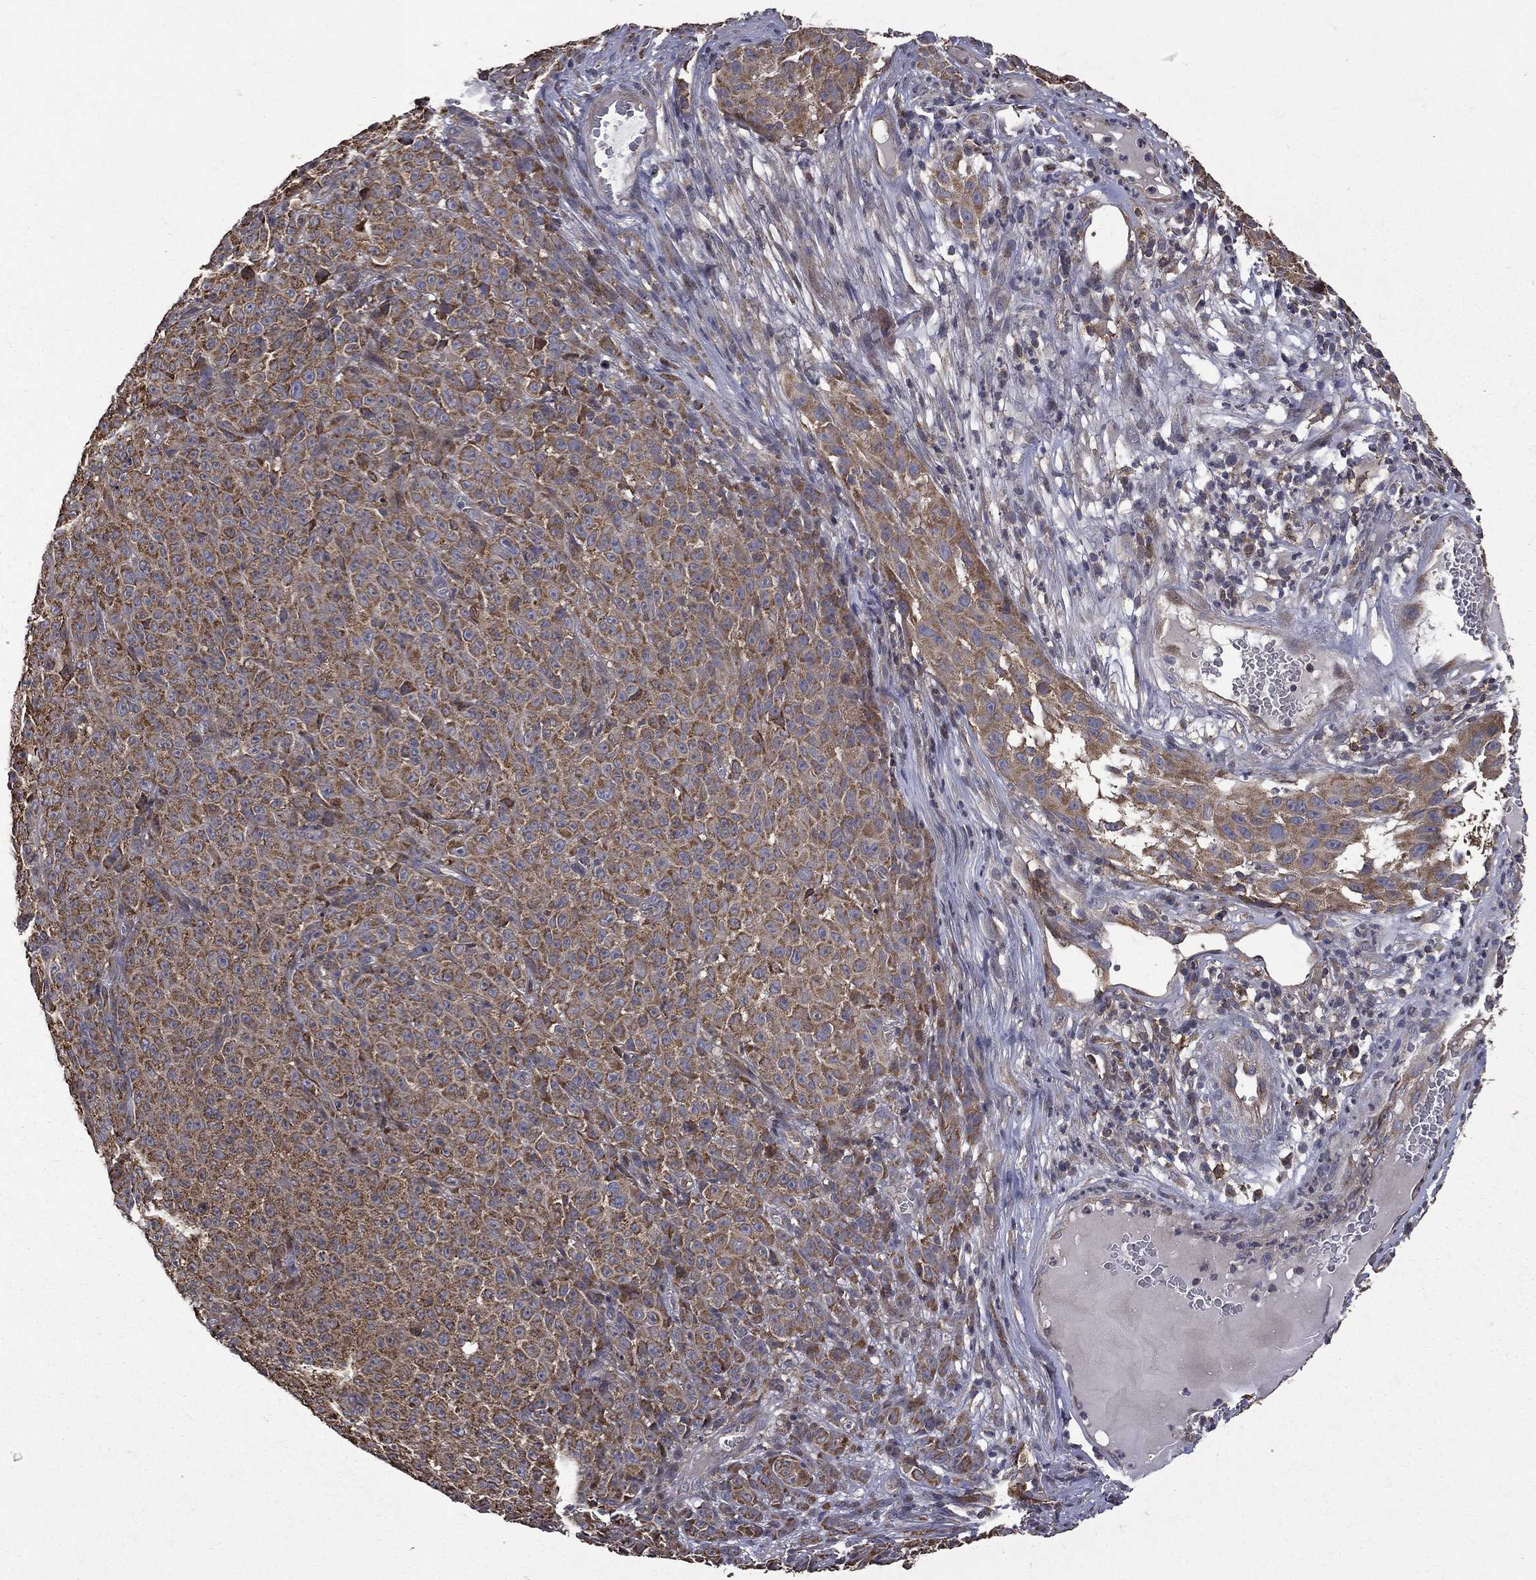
{"staining": {"intensity": "strong", "quantity": ">75%", "location": "cytoplasmic/membranous"}, "tissue": "melanoma", "cell_type": "Tumor cells", "image_type": "cancer", "snomed": [{"axis": "morphology", "description": "Malignant melanoma, NOS"}, {"axis": "topography", "description": "Skin"}], "caption": "Malignant melanoma stained for a protein (brown) reveals strong cytoplasmic/membranous positive positivity in approximately >75% of tumor cells.", "gene": "RPGR", "patient": {"sex": "female", "age": 82}}